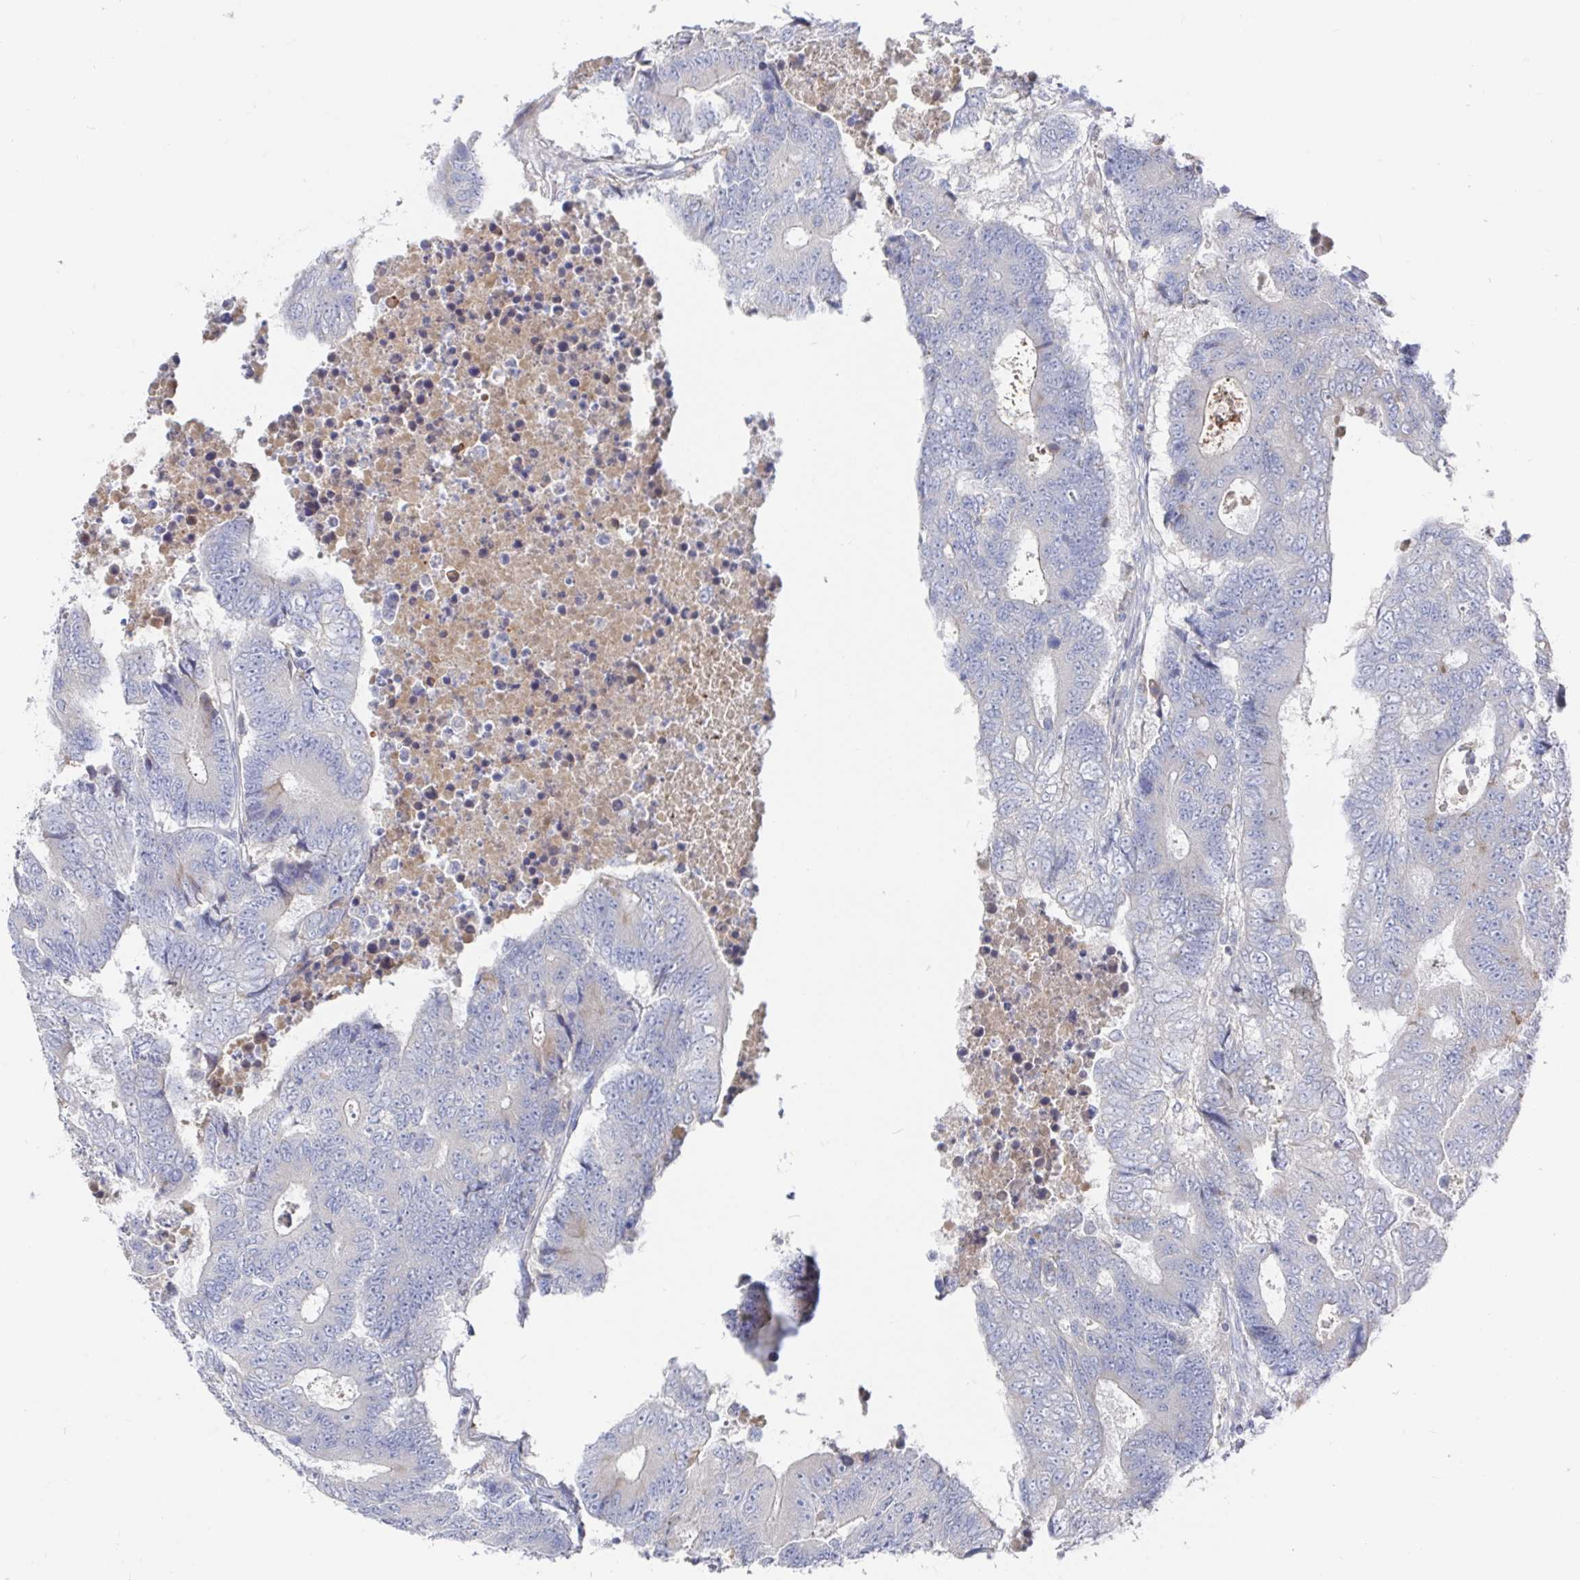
{"staining": {"intensity": "negative", "quantity": "none", "location": "none"}, "tissue": "colorectal cancer", "cell_type": "Tumor cells", "image_type": "cancer", "snomed": [{"axis": "morphology", "description": "Adenocarcinoma, NOS"}, {"axis": "topography", "description": "Colon"}], "caption": "The micrograph shows no staining of tumor cells in colorectal adenocarcinoma.", "gene": "GPR148", "patient": {"sex": "female", "age": 48}}